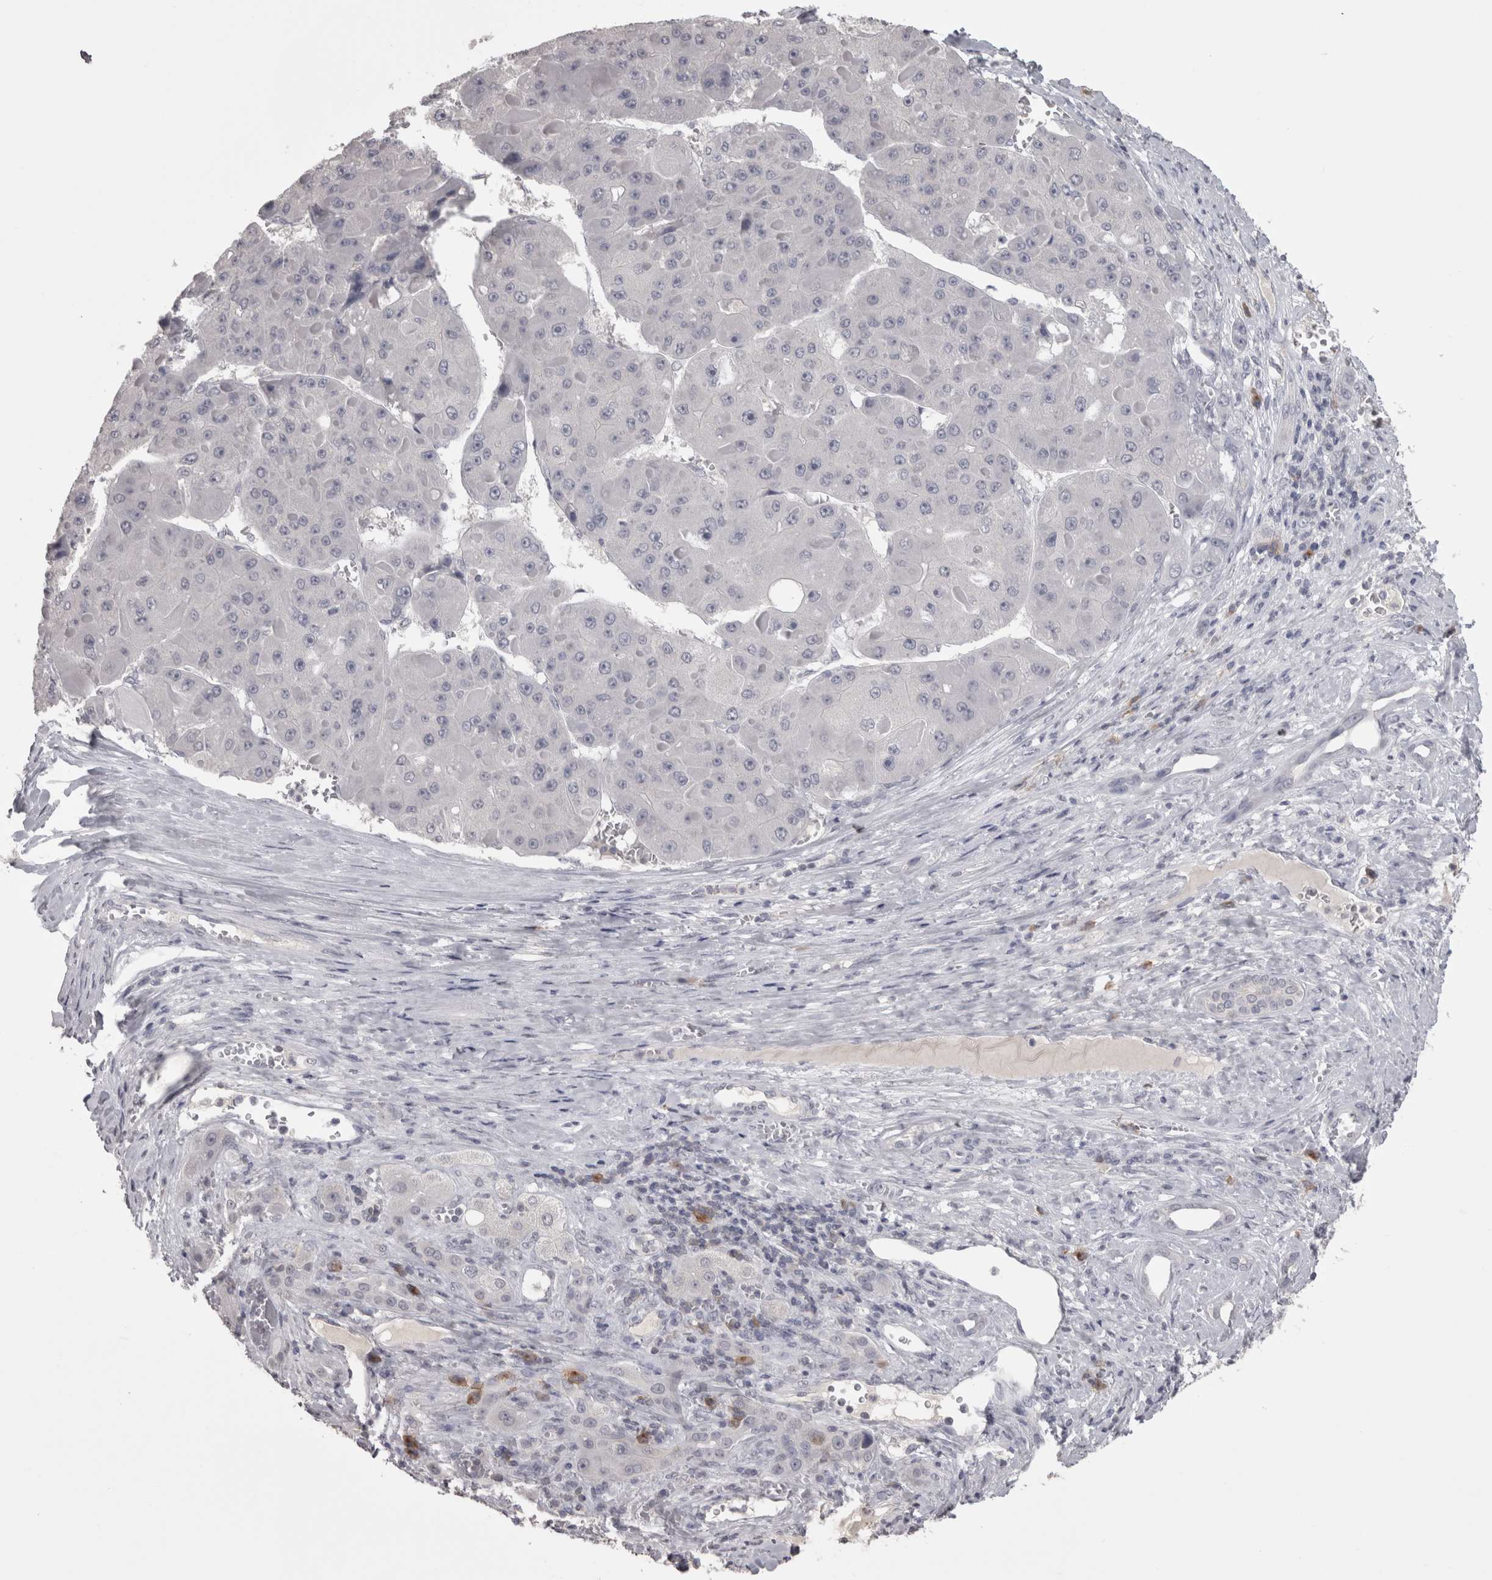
{"staining": {"intensity": "negative", "quantity": "none", "location": "none"}, "tissue": "liver cancer", "cell_type": "Tumor cells", "image_type": "cancer", "snomed": [{"axis": "morphology", "description": "Carcinoma, Hepatocellular, NOS"}, {"axis": "topography", "description": "Liver"}], "caption": "DAB immunohistochemical staining of human liver cancer (hepatocellular carcinoma) displays no significant expression in tumor cells.", "gene": "LAX1", "patient": {"sex": "female", "age": 73}}